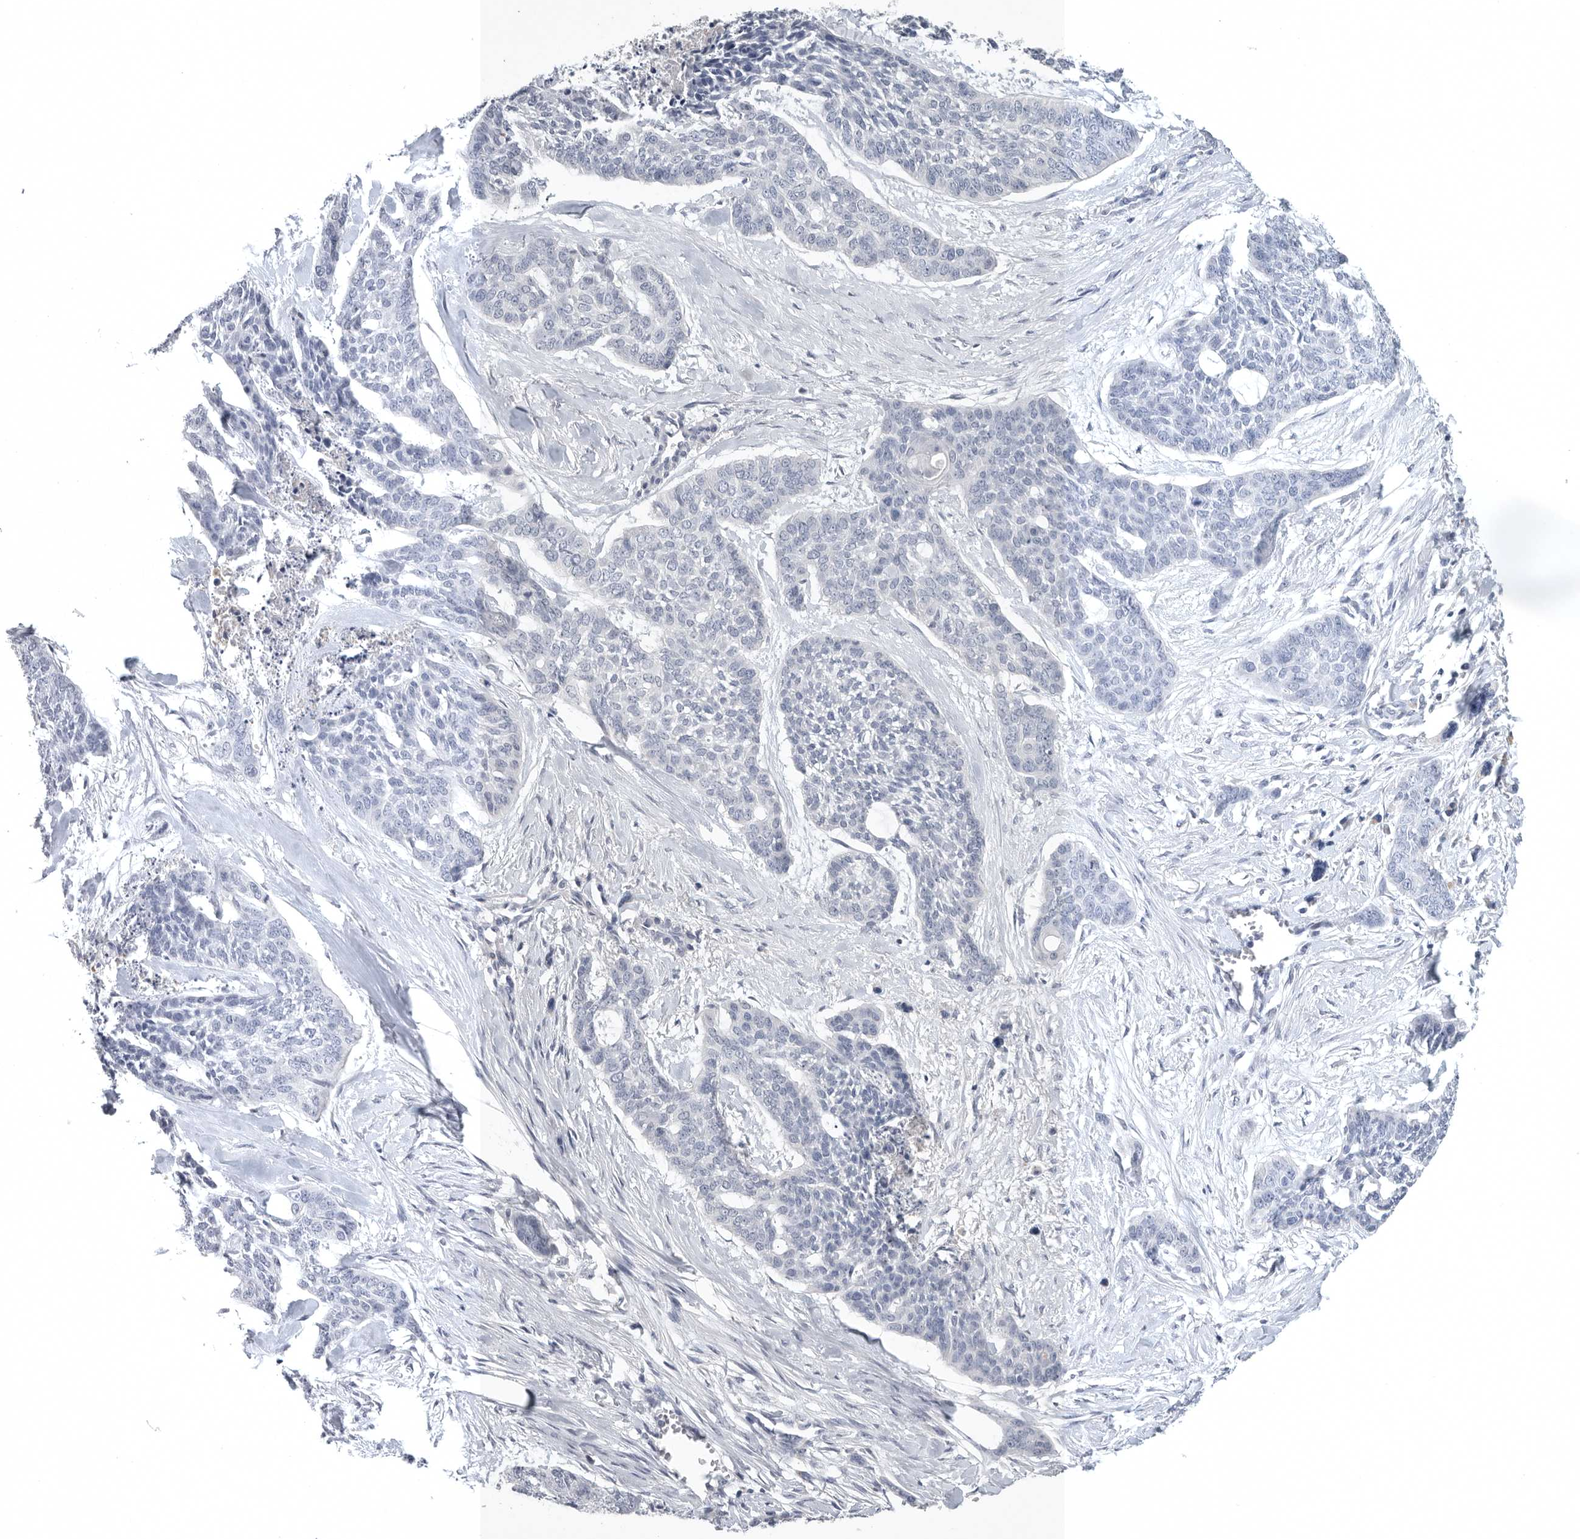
{"staining": {"intensity": "negative", "quantity": "none", "location": "none"}, "tissue": "skin cancer", "cell_type": "Tumor cells", "image_type": "cancer", "snomed": [{"axis": "morphology", "description": "Basal cell carcinoma"}, {"axis": "topography", "description": "Skin"}], "caption": "Immunohistochemistry (IHC) micrograph of human skin basal cell carcinoma stained for a protein (brown), which reveals no expression in tumor cells. The staining is performed using DAB brown chromogen with nuclei counter-stained in using hematoxylin.", "gene": "TIMP1", "patient": {"sex": "female", "age": 64}}